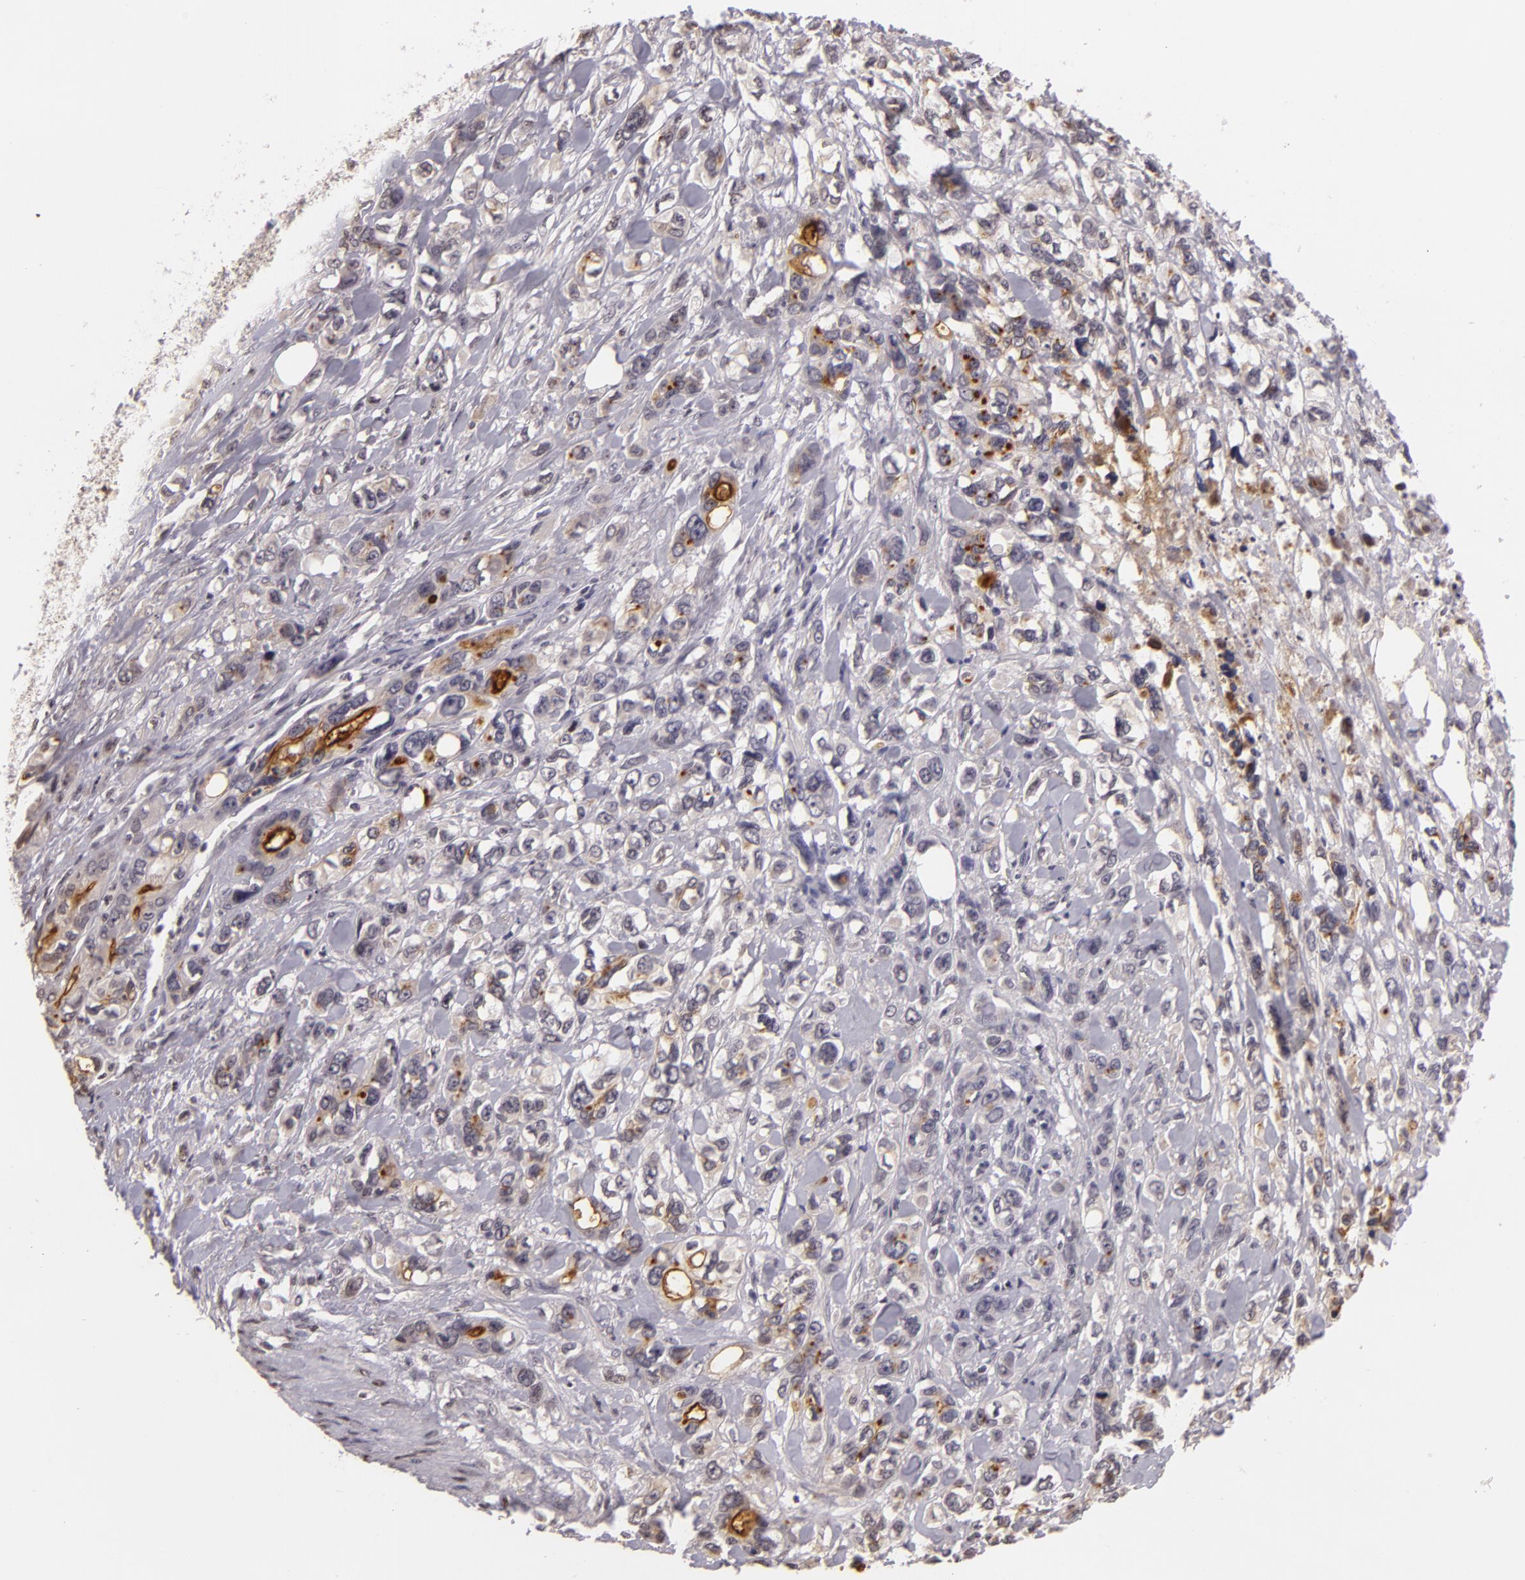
{"staining": {"intensity": "moderate", "quantity": "<25%", "location": "cytoplasmic/membranous"}, "tissue": "stomach cancer", "cell_type": "Tumor cells", "image_type": "cancer", "snomed": [{"axis": "morphology", "description": "Adenocarcinoma, NOS"}, {"axis": "topography", "description": "Stomach, upper"}], "caption": "Human stomach cancer stained with a protein marker demonstrates moderate staining in tumor cells.", "gene": "MUC1", "patient": {"sex": "male", "age": 47}}